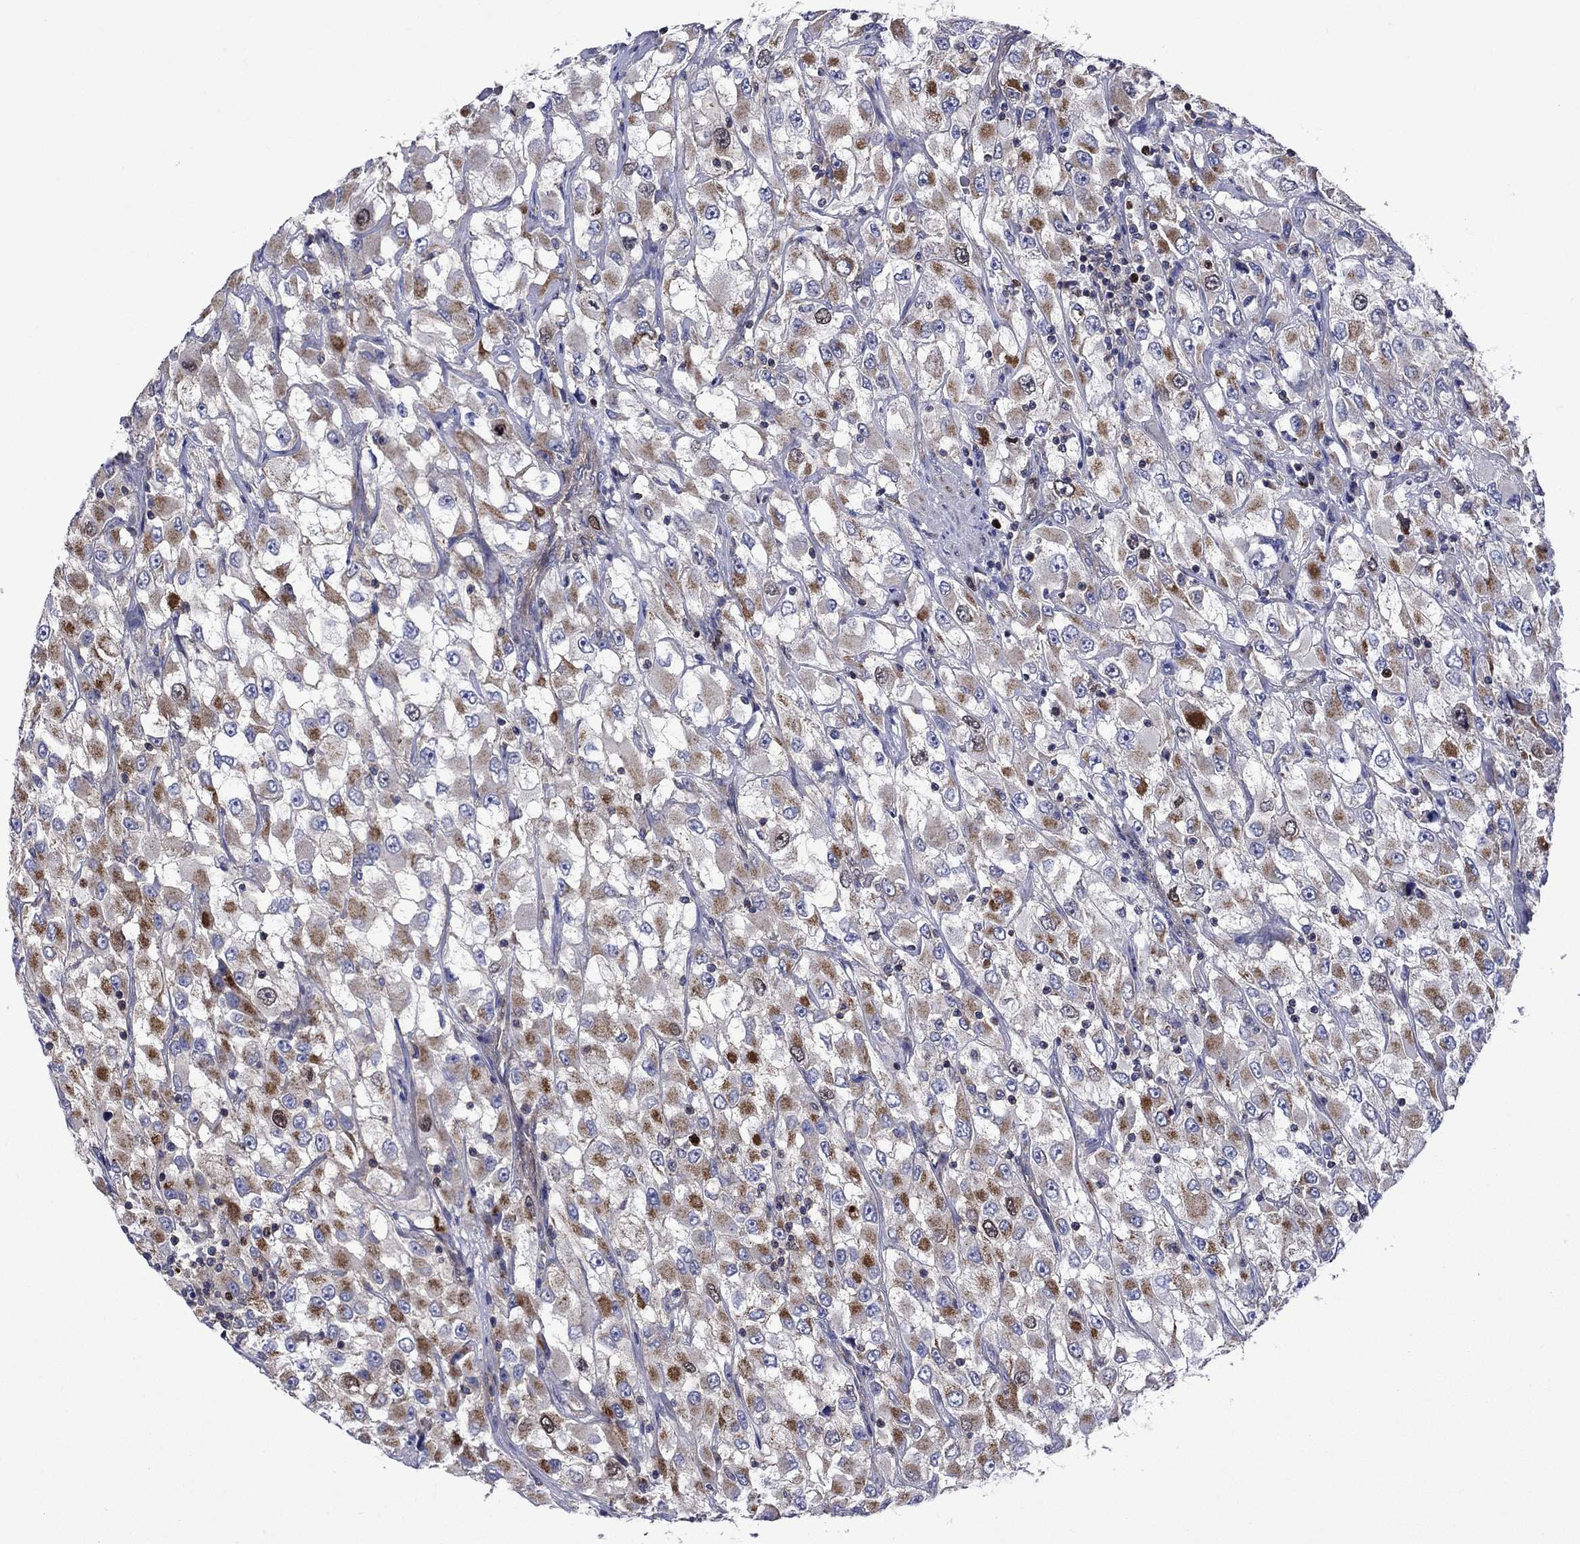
{"staining": {"intensity": "strong", "quantity": "<25%", "location": "cytoplasmic/membranous"}, "tissue": "renal cancer", "cell_type": "Tumor cells", "image_type": "cancer", "snomed": [{"axis": "morphology", "description": "Adenocarcinoma, NOS"}, {"axis": "topography", "description": "Kidney"}], "caption": "High-magnification brightfield microscopy of adenocarcinoma (renal) stained with DAB (3,3'-diaminobenzidine) (brown) and counterstained with hematoxylin (blue). tumor cells exhibit strong cytoplasmic/membranous expression is identified in about<25% of cells. The staining is performed using DAB (3,3'-diaminobenzidine) brown chromogen to label protein expression. The nuclei are counter-stained blue using hematoxylin.", "gene": "KIF22", "patient": {"sex": "female", "age": 52}}